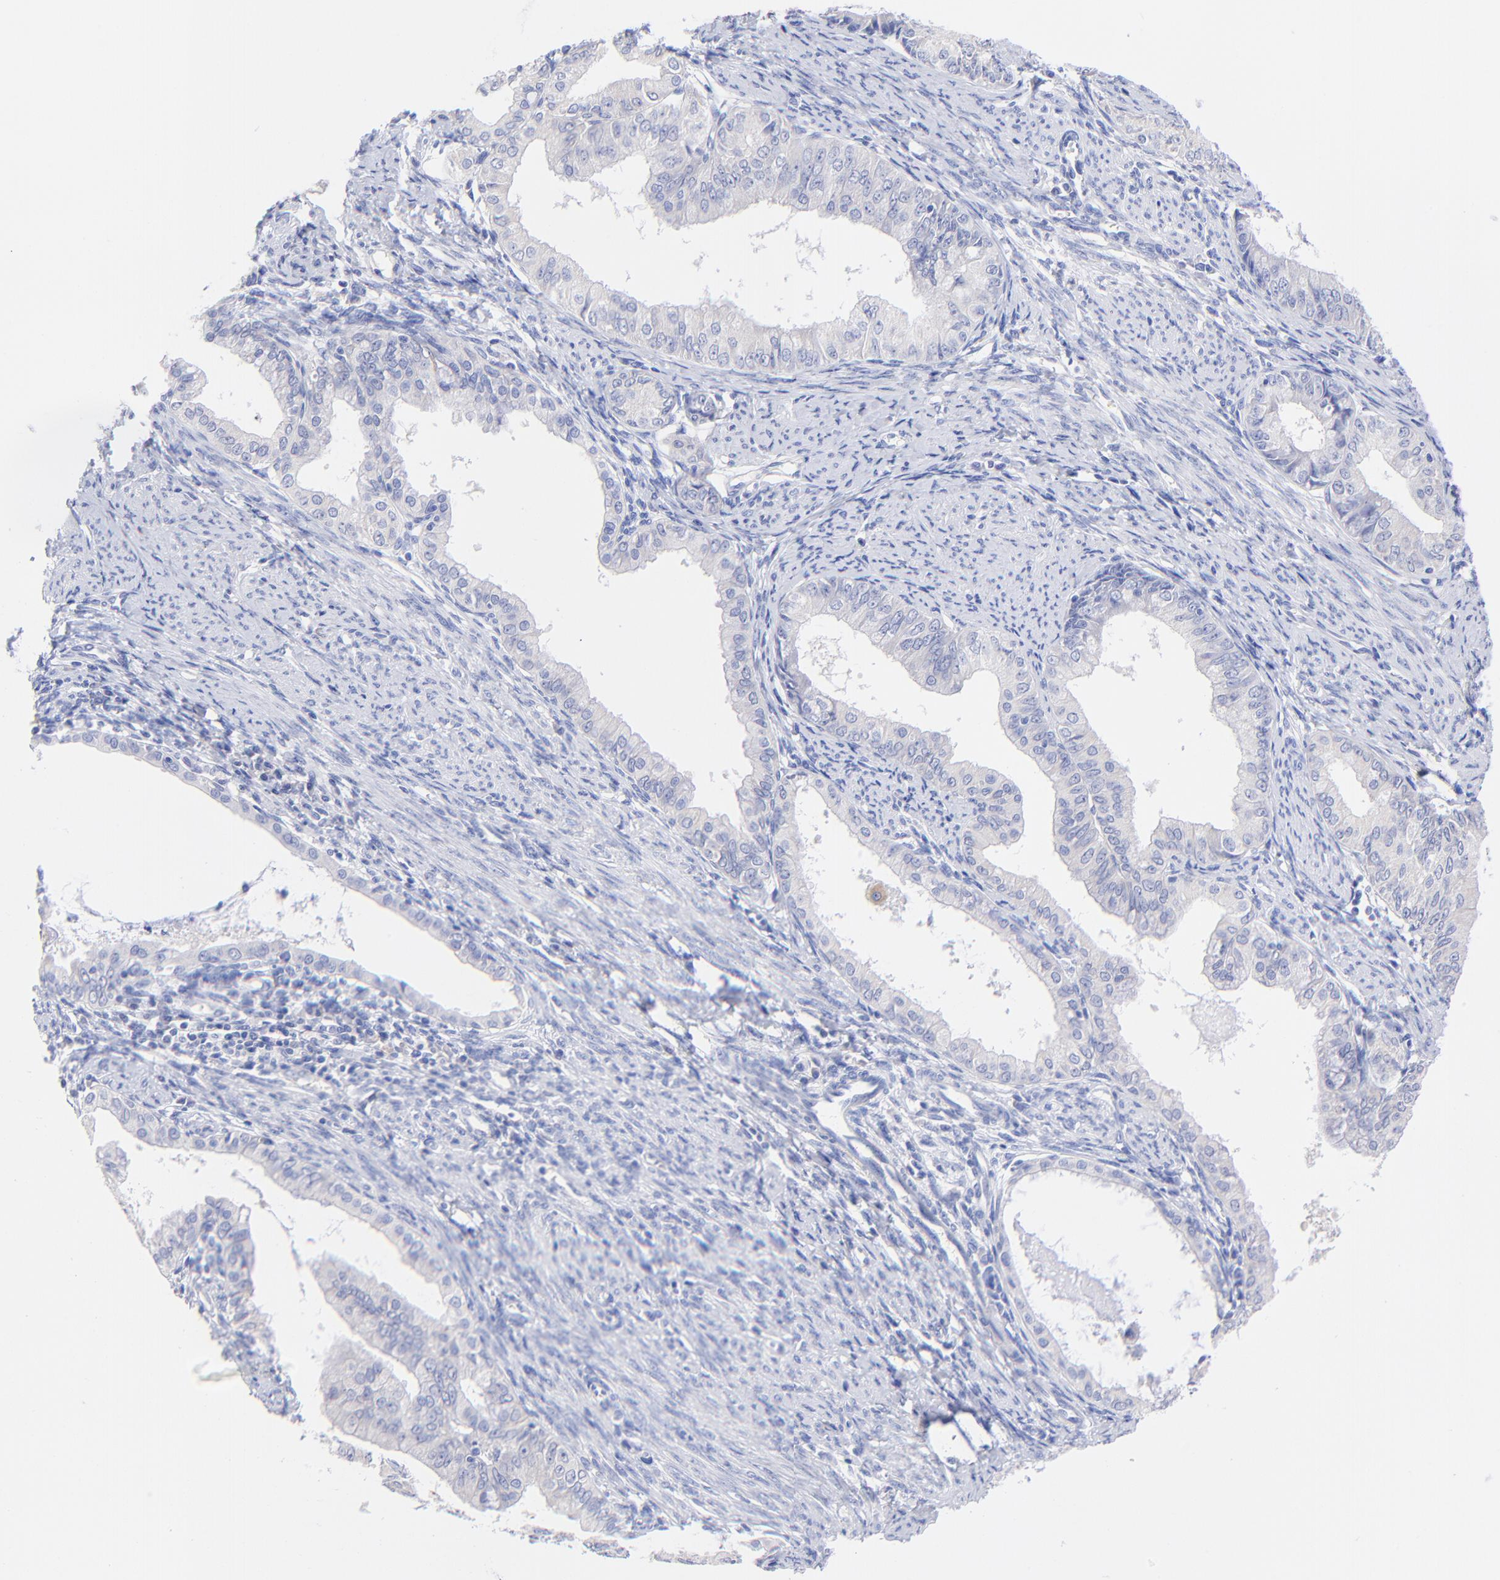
{"staining": {"intensity": "negative", "quantity": "none", "location": "none"}, "tissue": "endometrial cancer", "cell_type": "Tumor cells", "image_type": "cancer", "snomed": [{"axis": "morphology", "description": "Adenocarcinoma, NOS"}, {"axis": "topography", "description": "Endometrium"}], "caption": "Endometrial cancer (adenocarcinoma) was stained to show a protein in brown. There is no significant staining in tumor cells.", "gene": "RAB3A", "patient": {"sex": "female", "age": 76}}